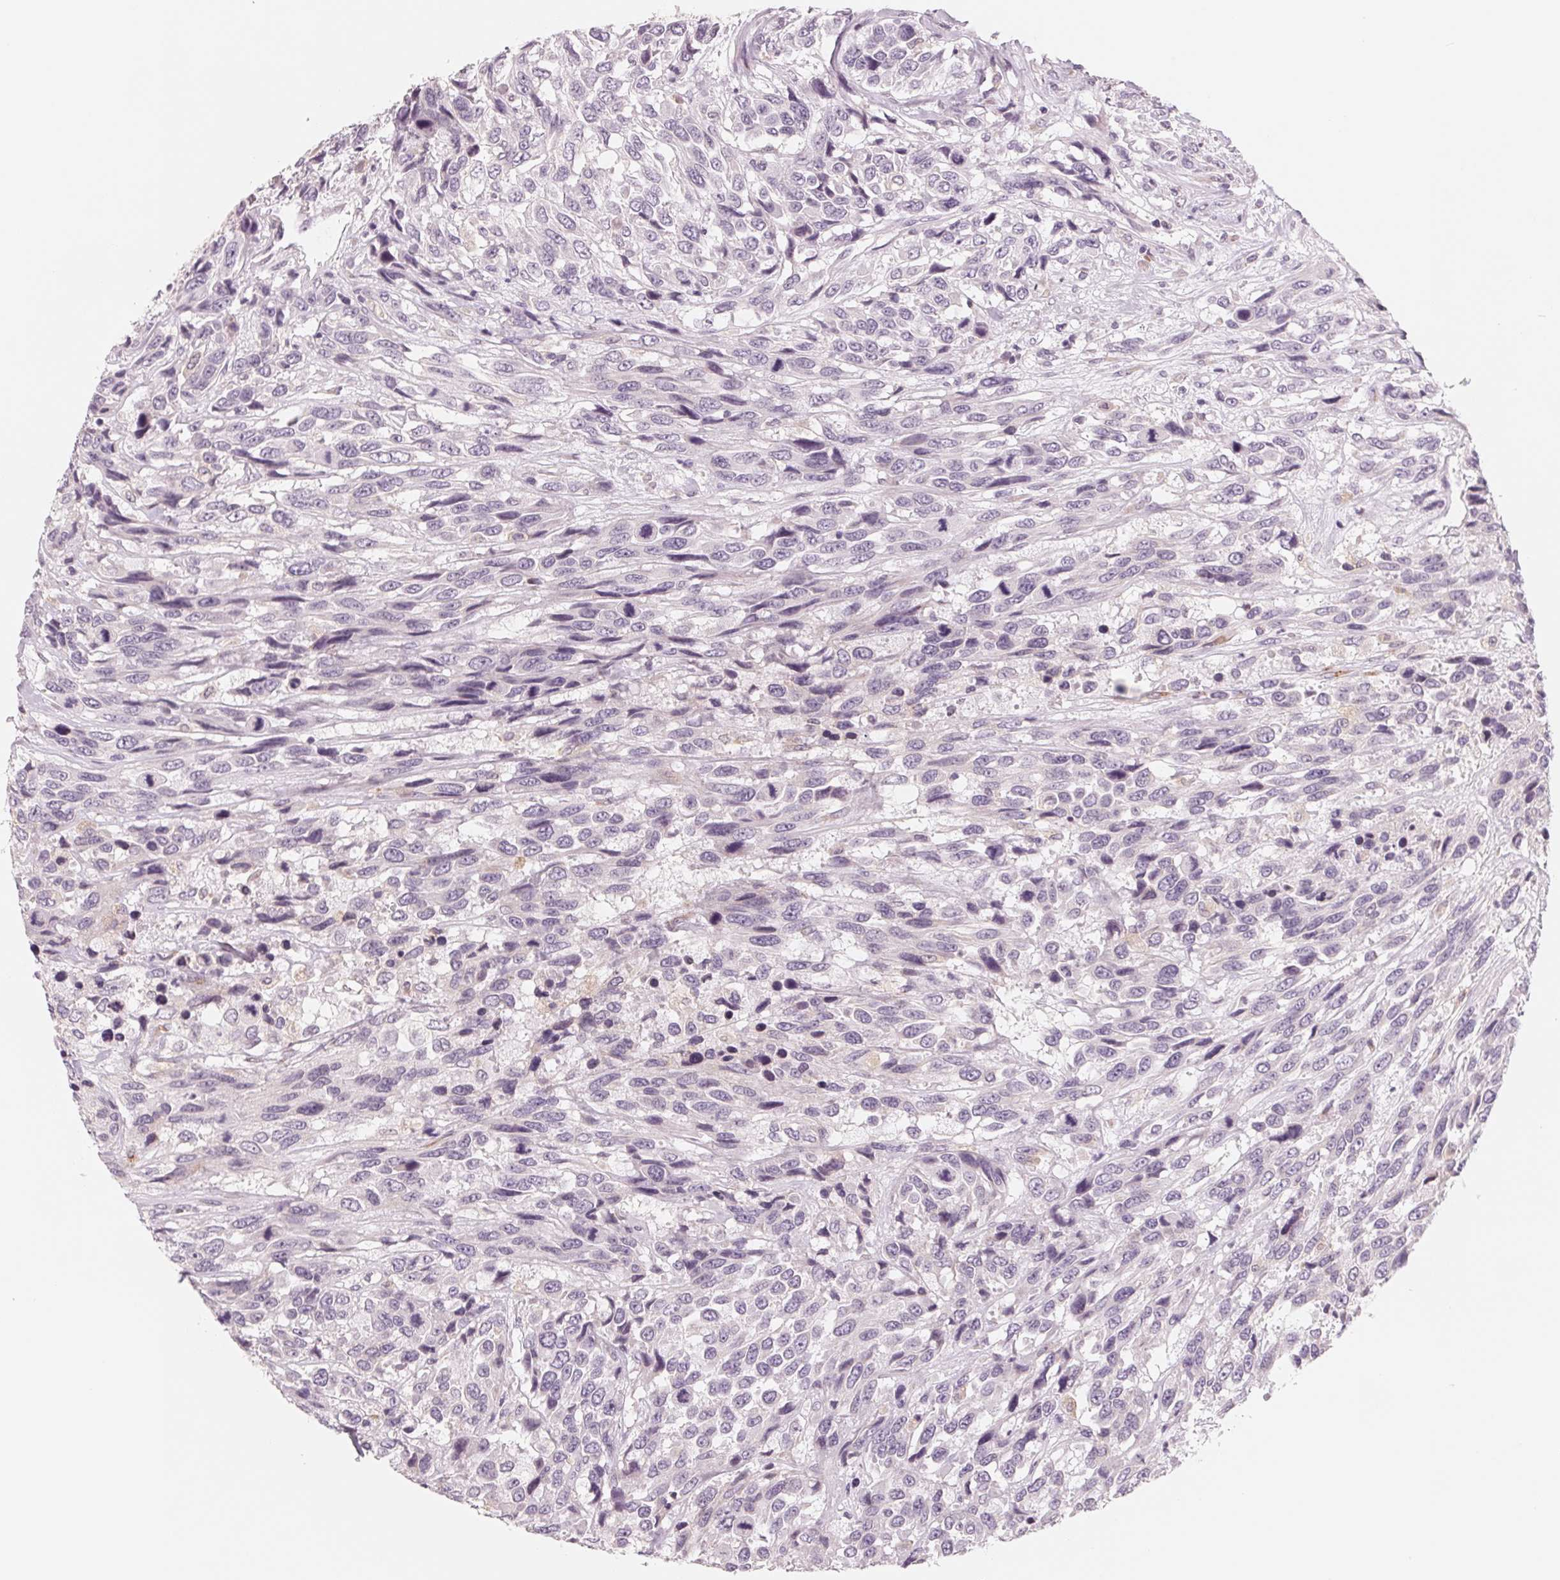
{"staining": {"intensity": "negative", "quantity": "none", "location": "none"}, "tissue": "urothelial cancer", "cell_type": "Tumor cells", "image_type": "cancer", "snomed": [{"axis": "morphology", "description": "Urothelial carcinoma, High grade"}, {"axis": "topography", "description": "Urinary bladder"}], "caption": "A high-resolution micrograph shows immunohistochemistry staining of urothelial cancer, which displays no significant positivity in tumor cells.", "gene": "IL9R", "patient": {"sex": "female", "age": 70}}